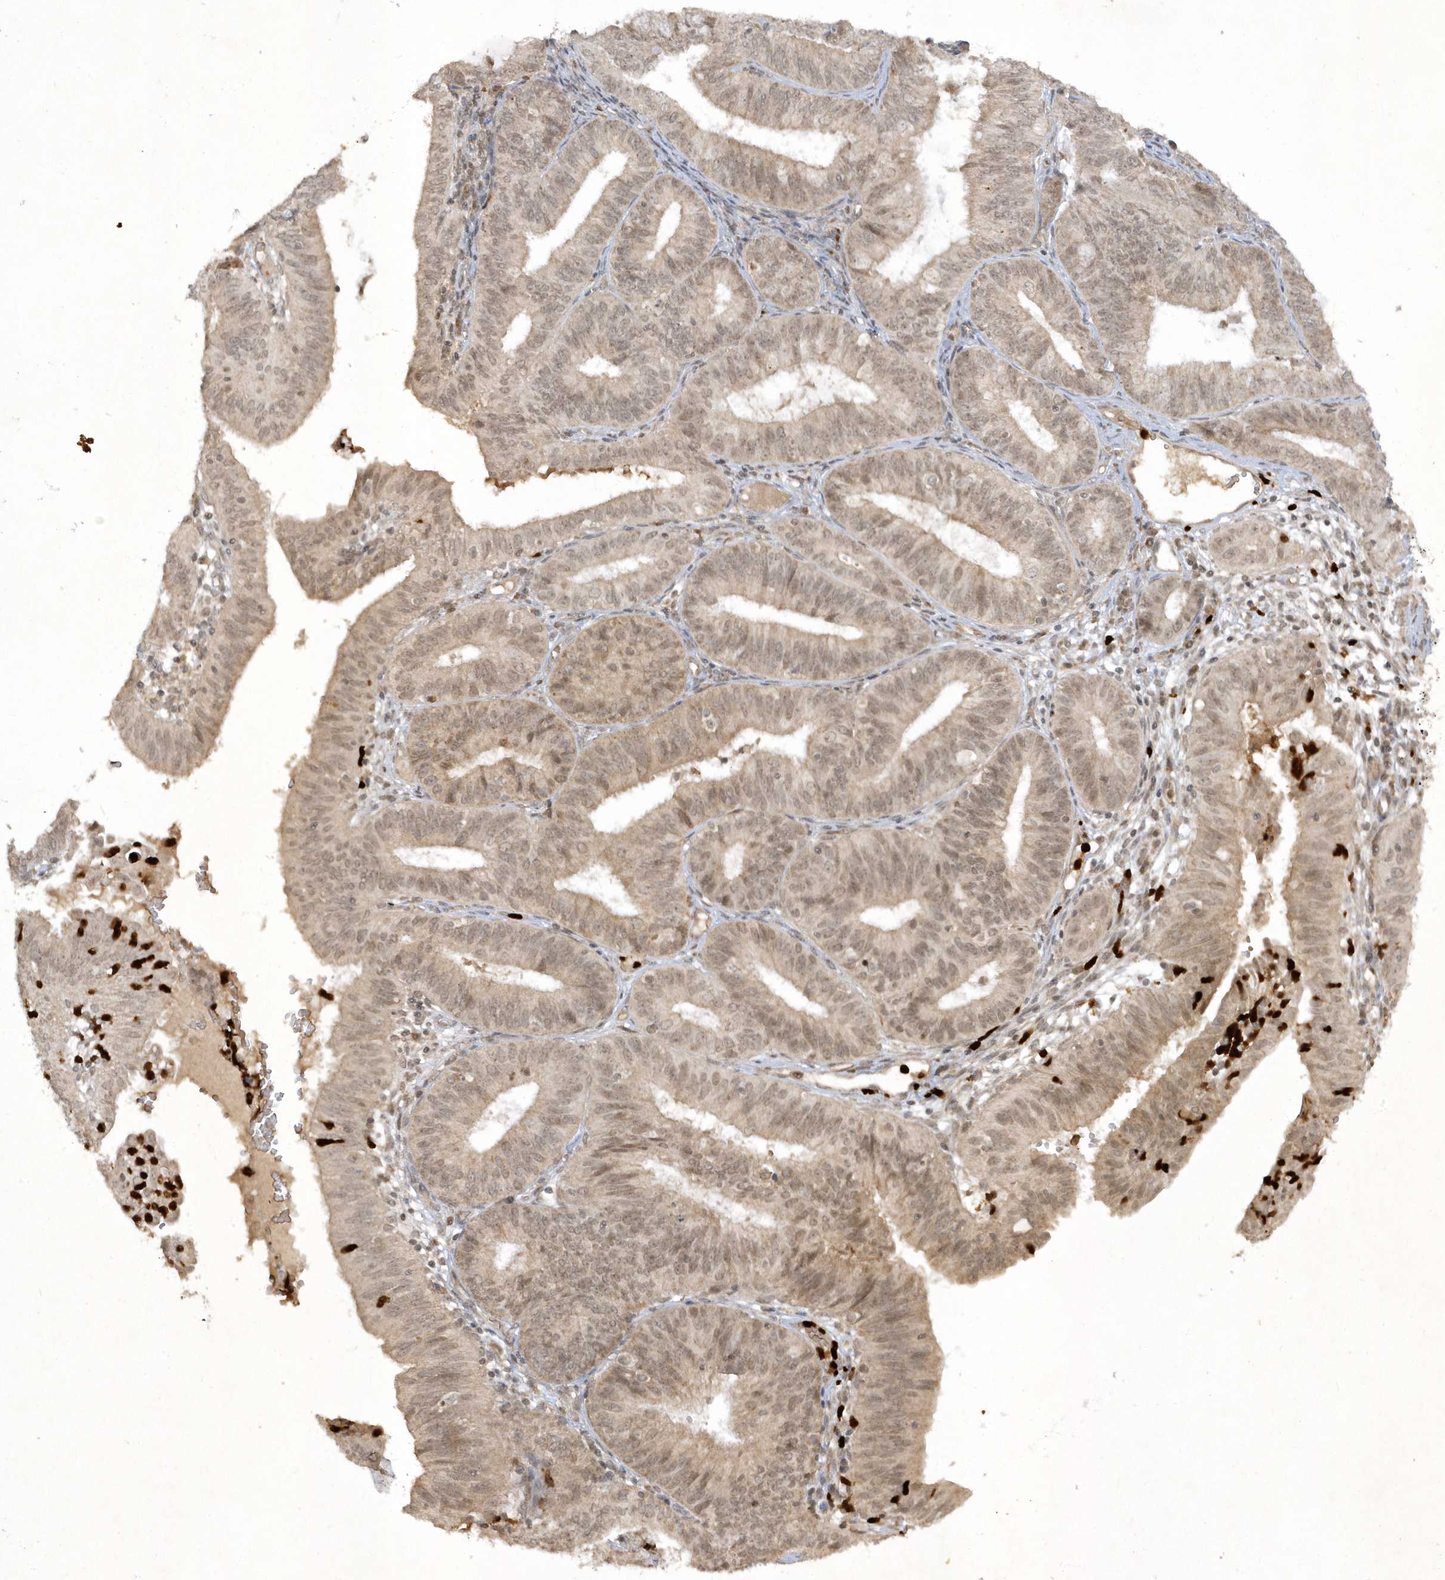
{"staining": {"intensity": "weak", "quantity": "25%-75%", "location": "cytoplasmic/membranous,nuclear"}, "tissue": "endometrial cancer", "cell_type": "Tumor cells", "image_type": "cancer", "snomed": [{"axis": "morphology", "description": "Adenocarcinoma, NOS"}, {"axis": "topography", "description": "Endometrium"}], "caption": "Immunohistochemical staining of human endometrial adenocarcinoma displays weak cytoplasmic/membranous and nuclear protein positivity in about 25%-75% of tumor cells.", "gene": "ZNF213", "patient": {"sex": "female", "age": 51}}